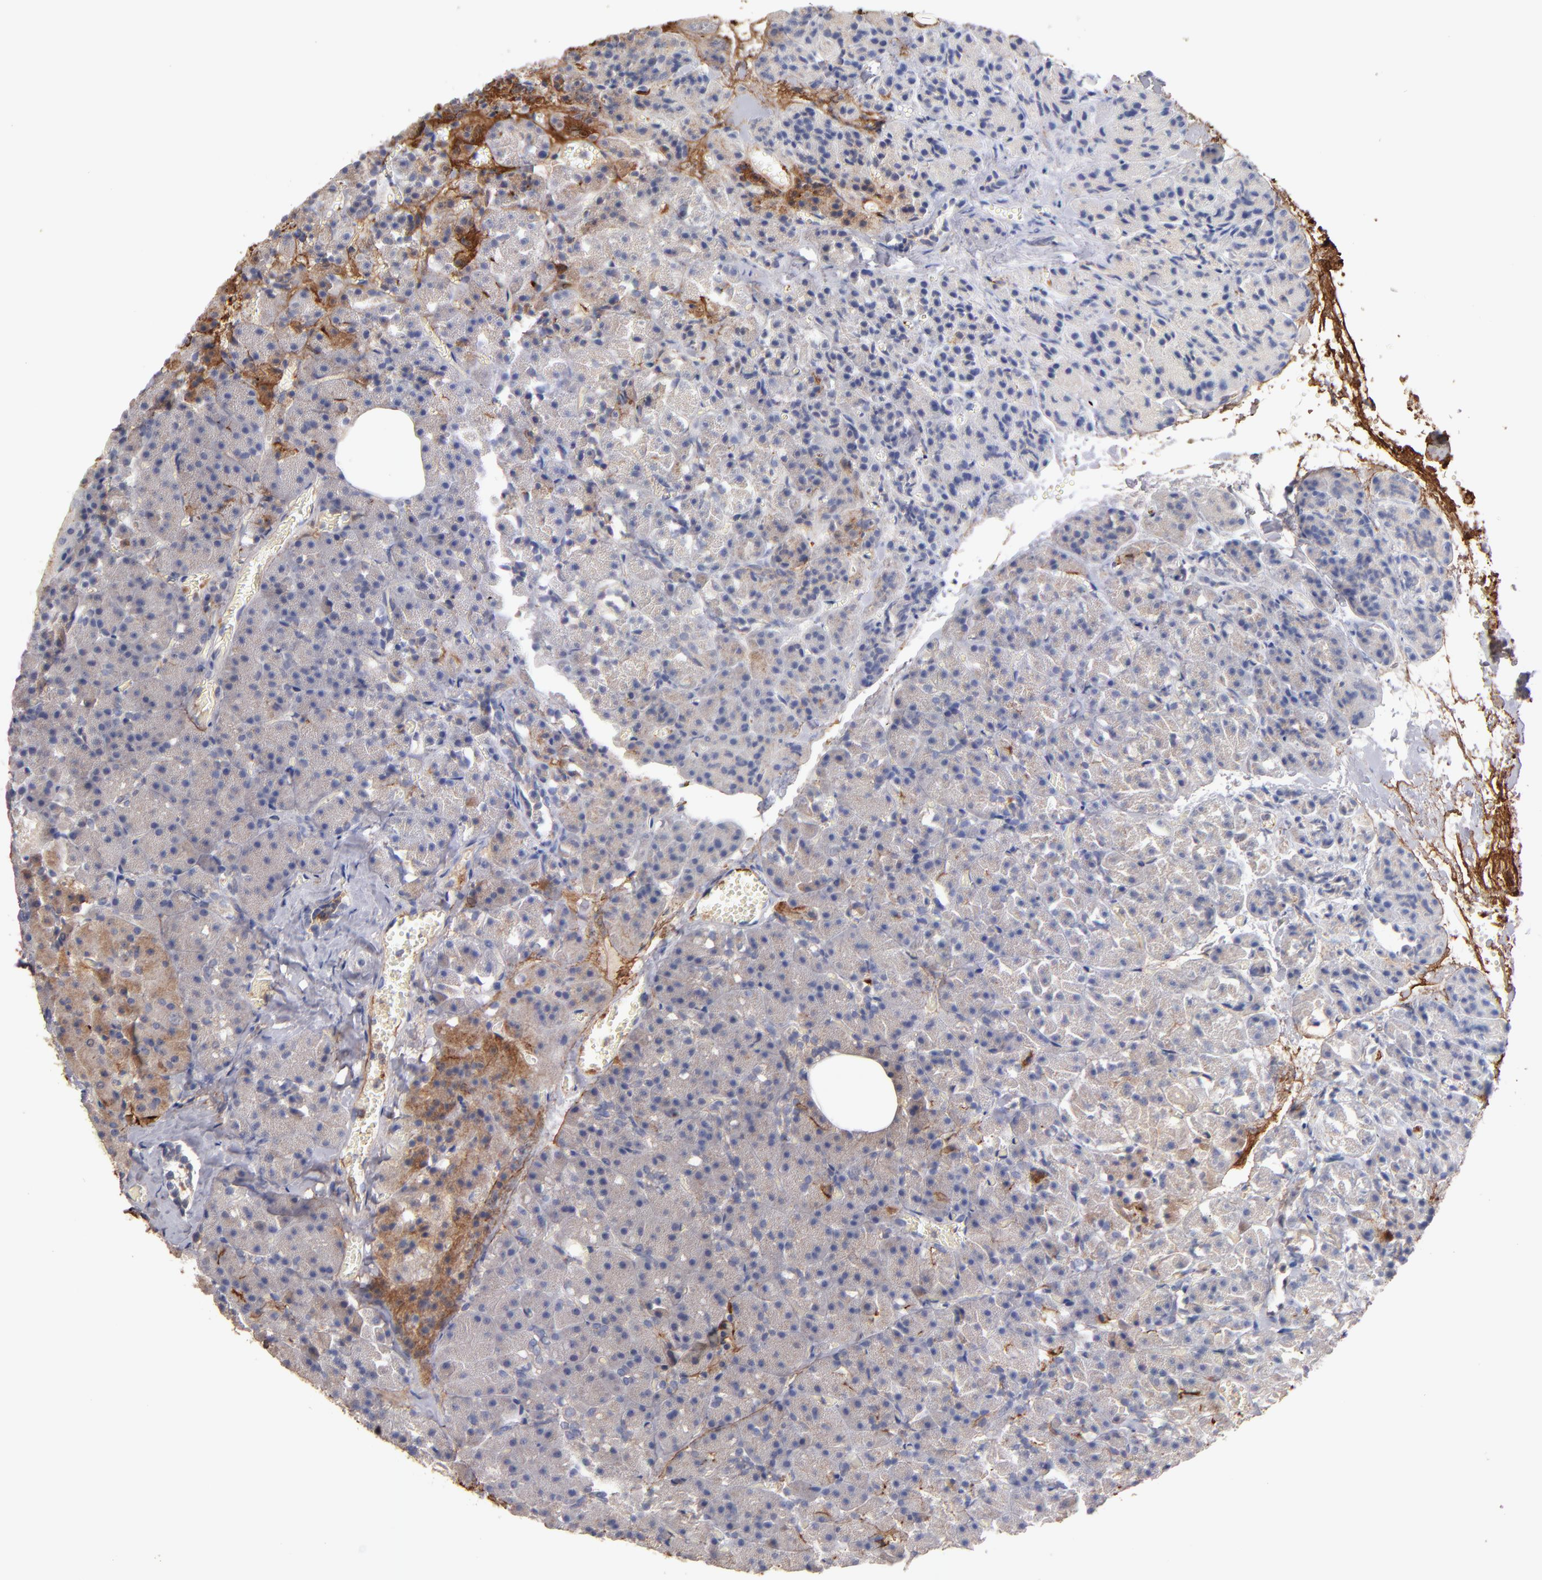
{"staining": {"intensity": "weak", "quantity": ">75%", "location": "cytoplasmic/membranous"}, "tissue": "carcinoid", "cell_type": "Tumor cells", "image_type": "cancer", "snomed": [{"axis": "morphology", "description": "Normal tissue, NOS"}, {"axis": "morphology", "description": "Carcinoid, malignant, NOS"}, {"axis": "topography", "description": "Pancreas"}], "caption": "Immunohistochemical staining of human carcinoid (malignant) demonstrates weak cytoplasmic/membranous protein expression in about >75% of tumor cells.", "gene": "DACT1", "patient": {"sex": "female", "age": 35}}